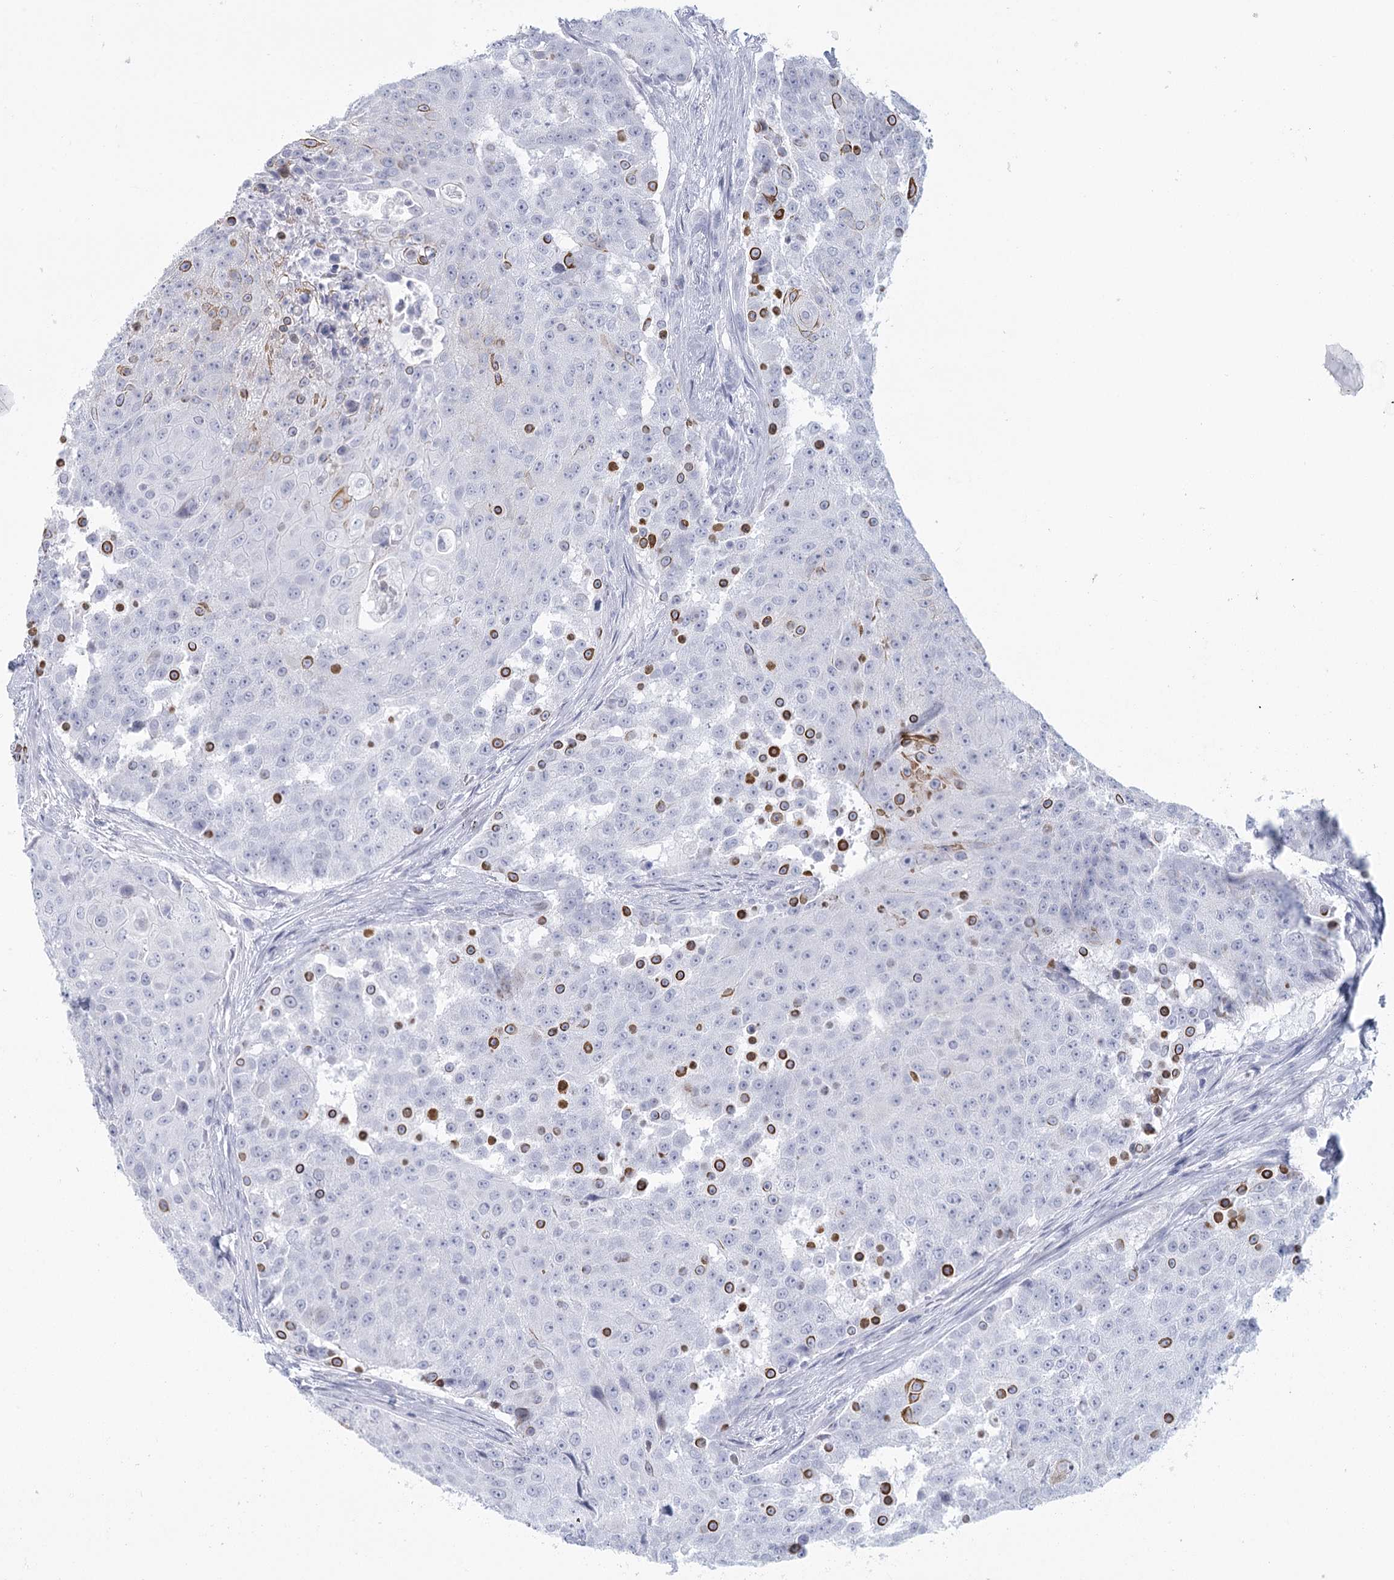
{"staining": {"intensity": "moderate", "quantity": "<25%", "location": "cytoplasmic/membranous"}, "tissue": "urothelial cancer", "cell_type": "Tumor cells", "image_type": "cancer", "snomed": [{"axis": "morphology", "description": "Urothelial carcinoma, High grade"}, {"axis": "topography", "description": "Urinary bladder"}], "caption": "High-grade urothelial carcinoma stained with a brown dye shows moderate cytoplasmic/membranous positive staining in about <25% of tumor cells.", "gene": "WNT8B", "patient": {"sex": "female", "age": 63}}